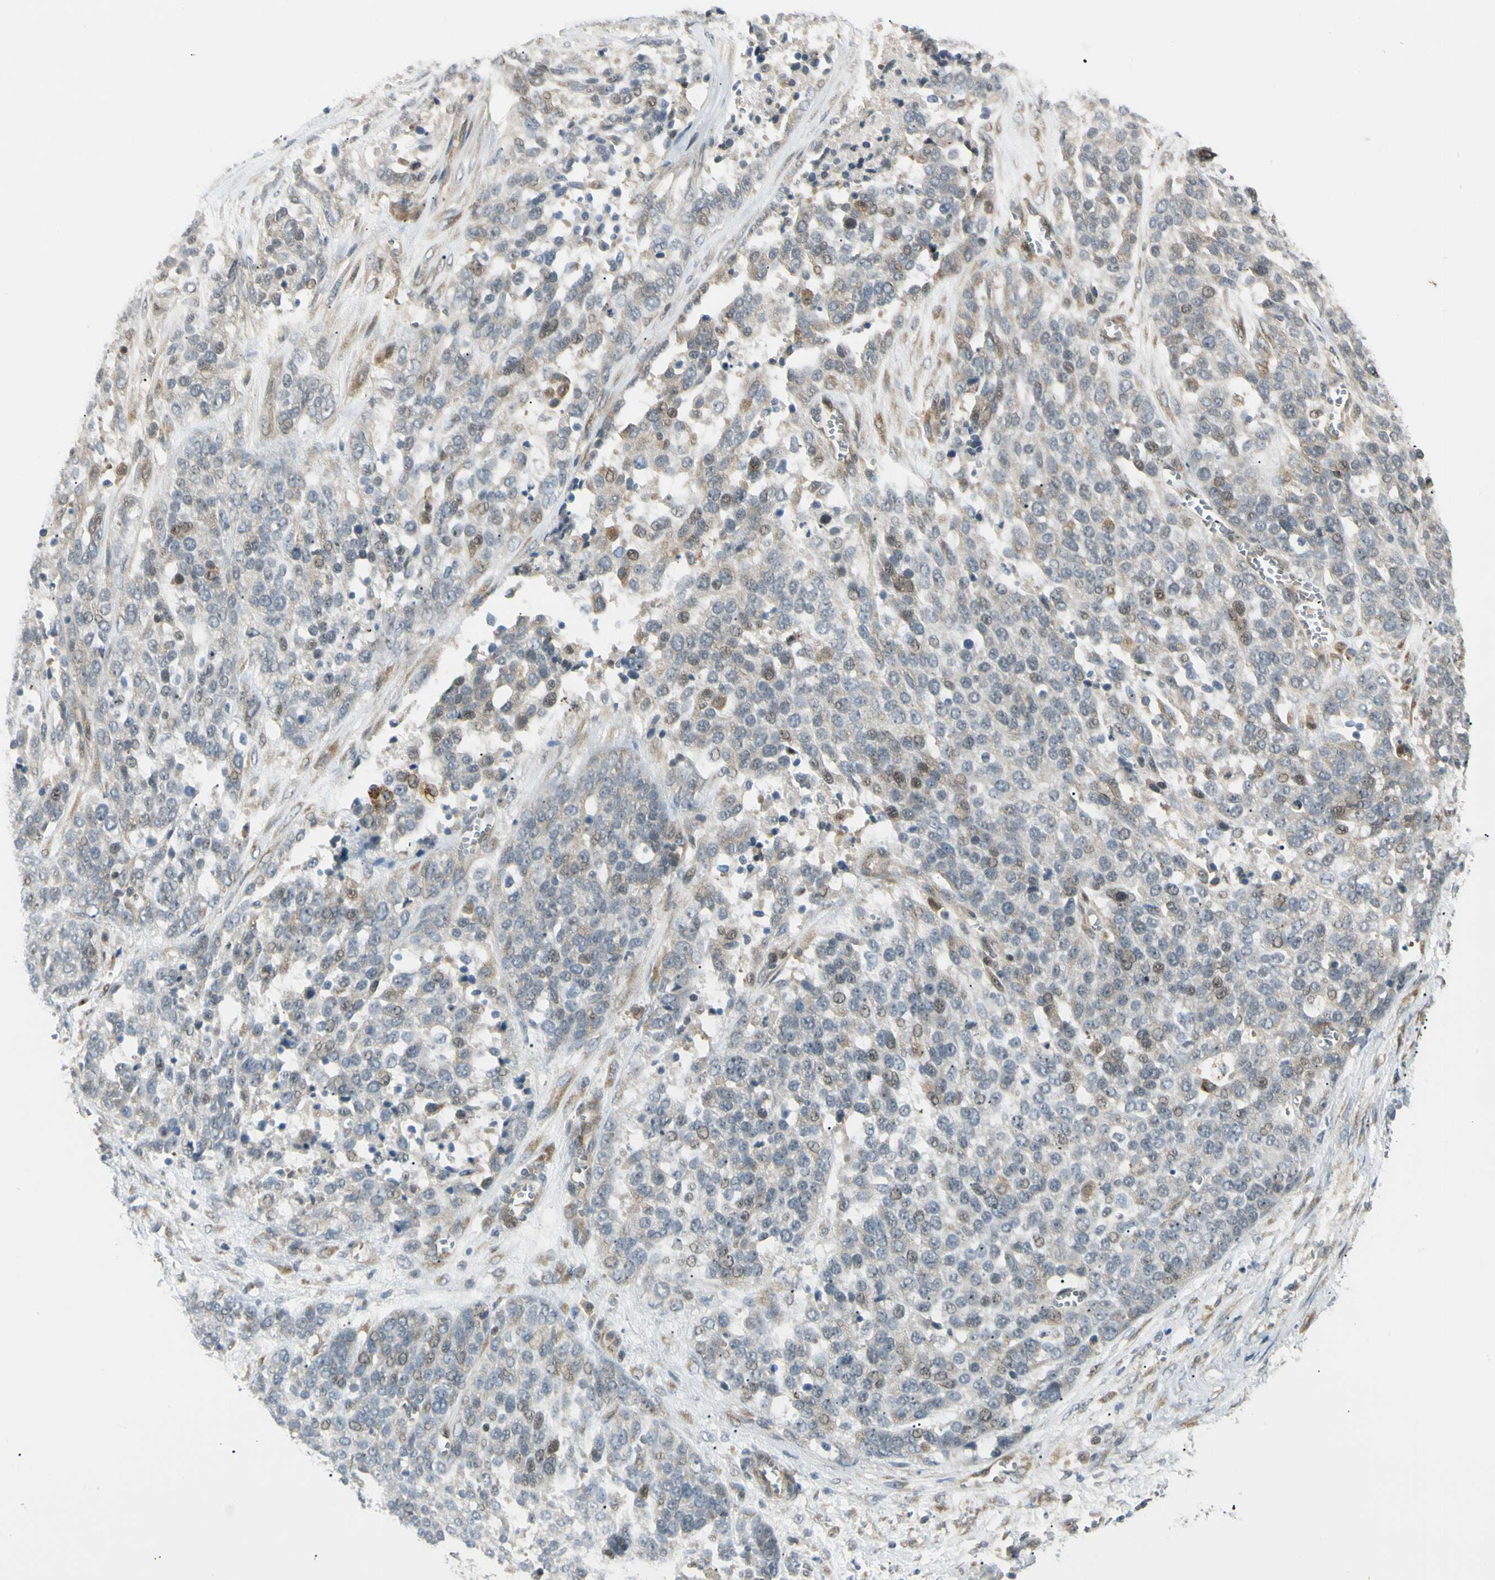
{"staining": {"intensity": "weak", "quantity": "<25%", "location": "nuclear"}, "tissue": "ovarian cancer", "cell_type": "Tumor cells", "image_type": "cancer", "snomed": [{"axis": "morphology", "description": "Cystadenocarcinoma, serous, NOS"}, {"axis": "topography", "description": "Ovary"}], "caption": "IHC histopathology image of serous cystadenocarcinoma (ovarian) stained for a protein (brown), which exhibits no staining in tumor cells.", "gene": "FNDC3B", "patient": {"sex": "female", "age": 44}}